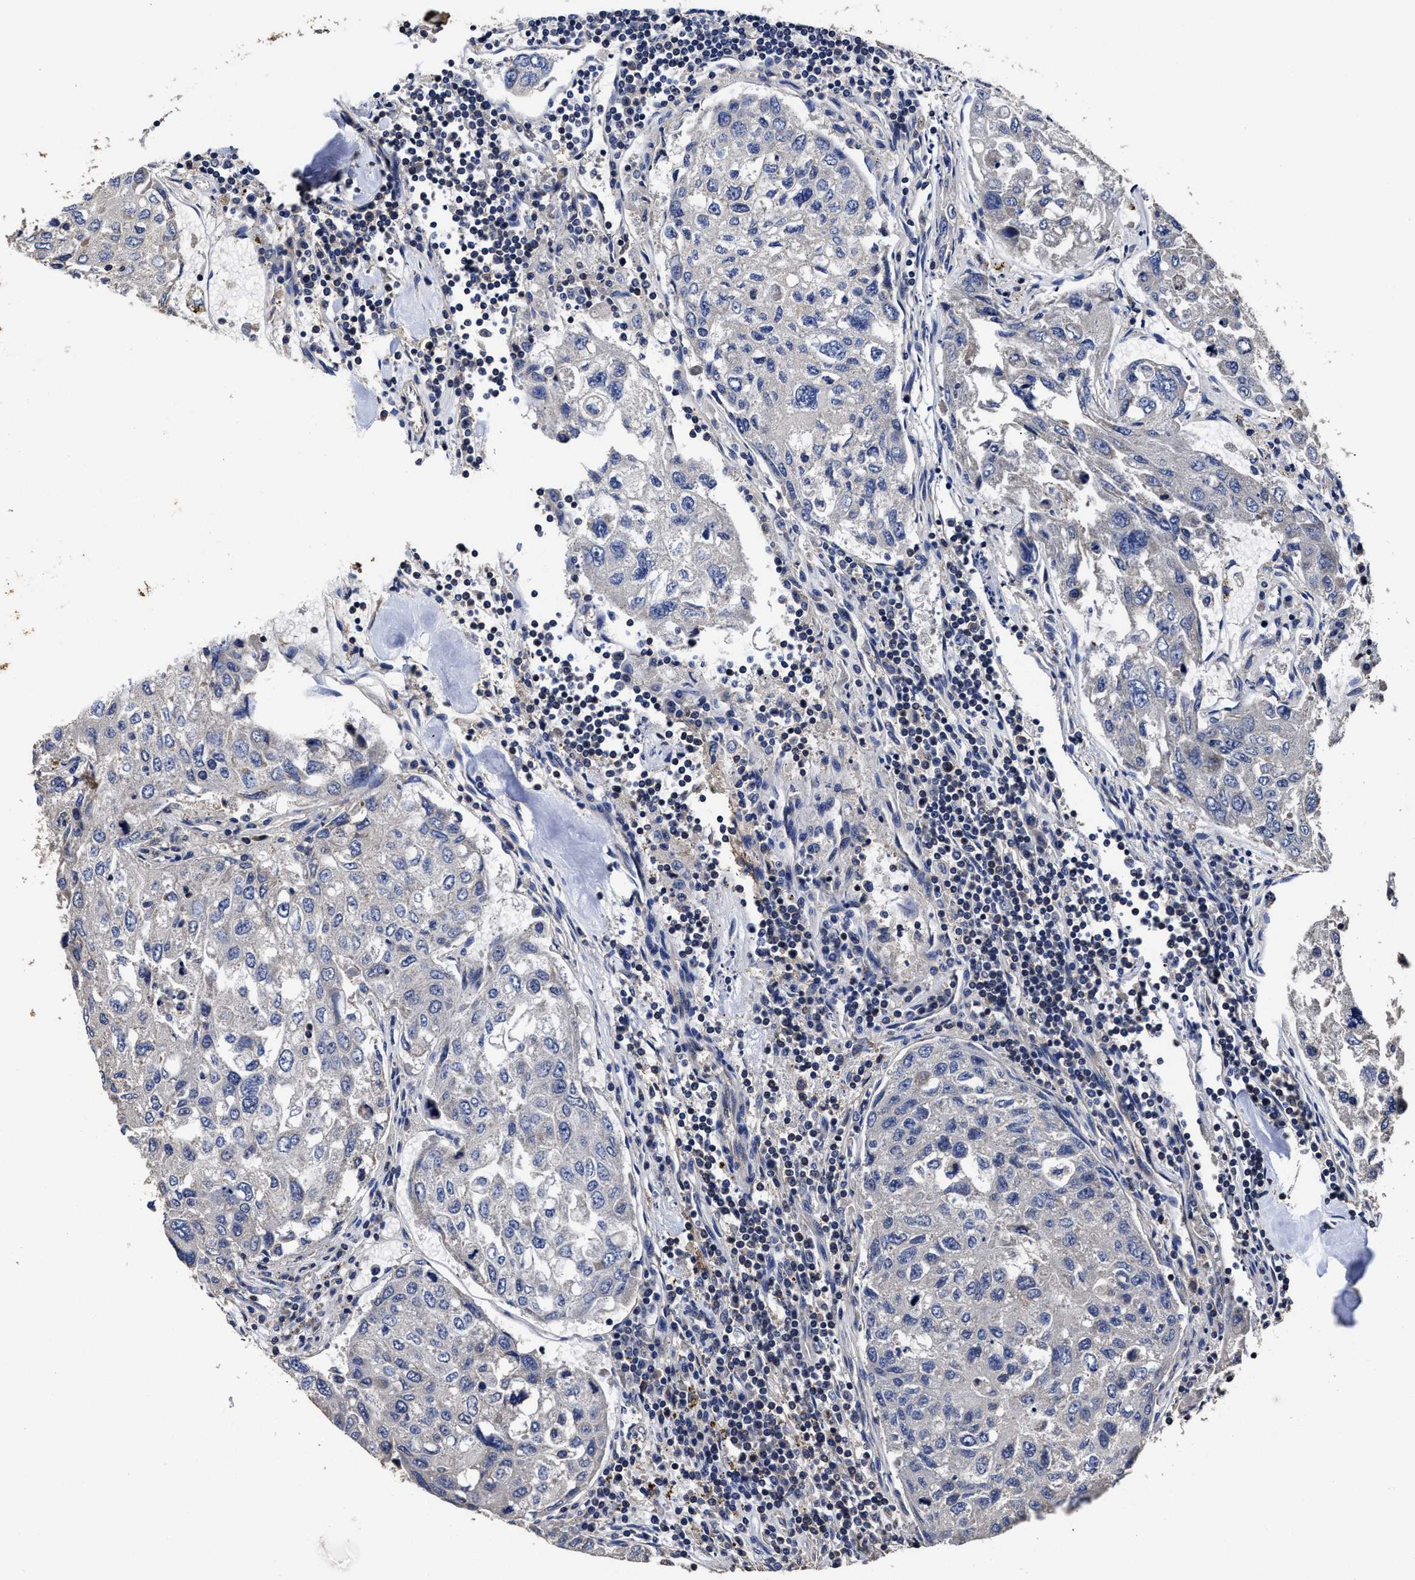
{"staining": {"intensity": "negative", "quantity": "none", "location": "none"}, "tissue": "urothelial cancer", "cell_type": "Tumor cells", "image_type": "cancer", "snomed": [{"axis": "morphology", "description": "Urothelial carcinoma, High grade"}, {"axis": "topography", "description": "Lymph node"}, {"axis": "topography", "description": "Urinary bladder"}], "caption": "IHC micrograph of neoplastic tissue: human high-grade urothelial carcinoma stained with DAB demonstrates no significant protein staining in tumor cells.", "gene": "AVEN", "patient": {"sex": "male", "age": 51}}